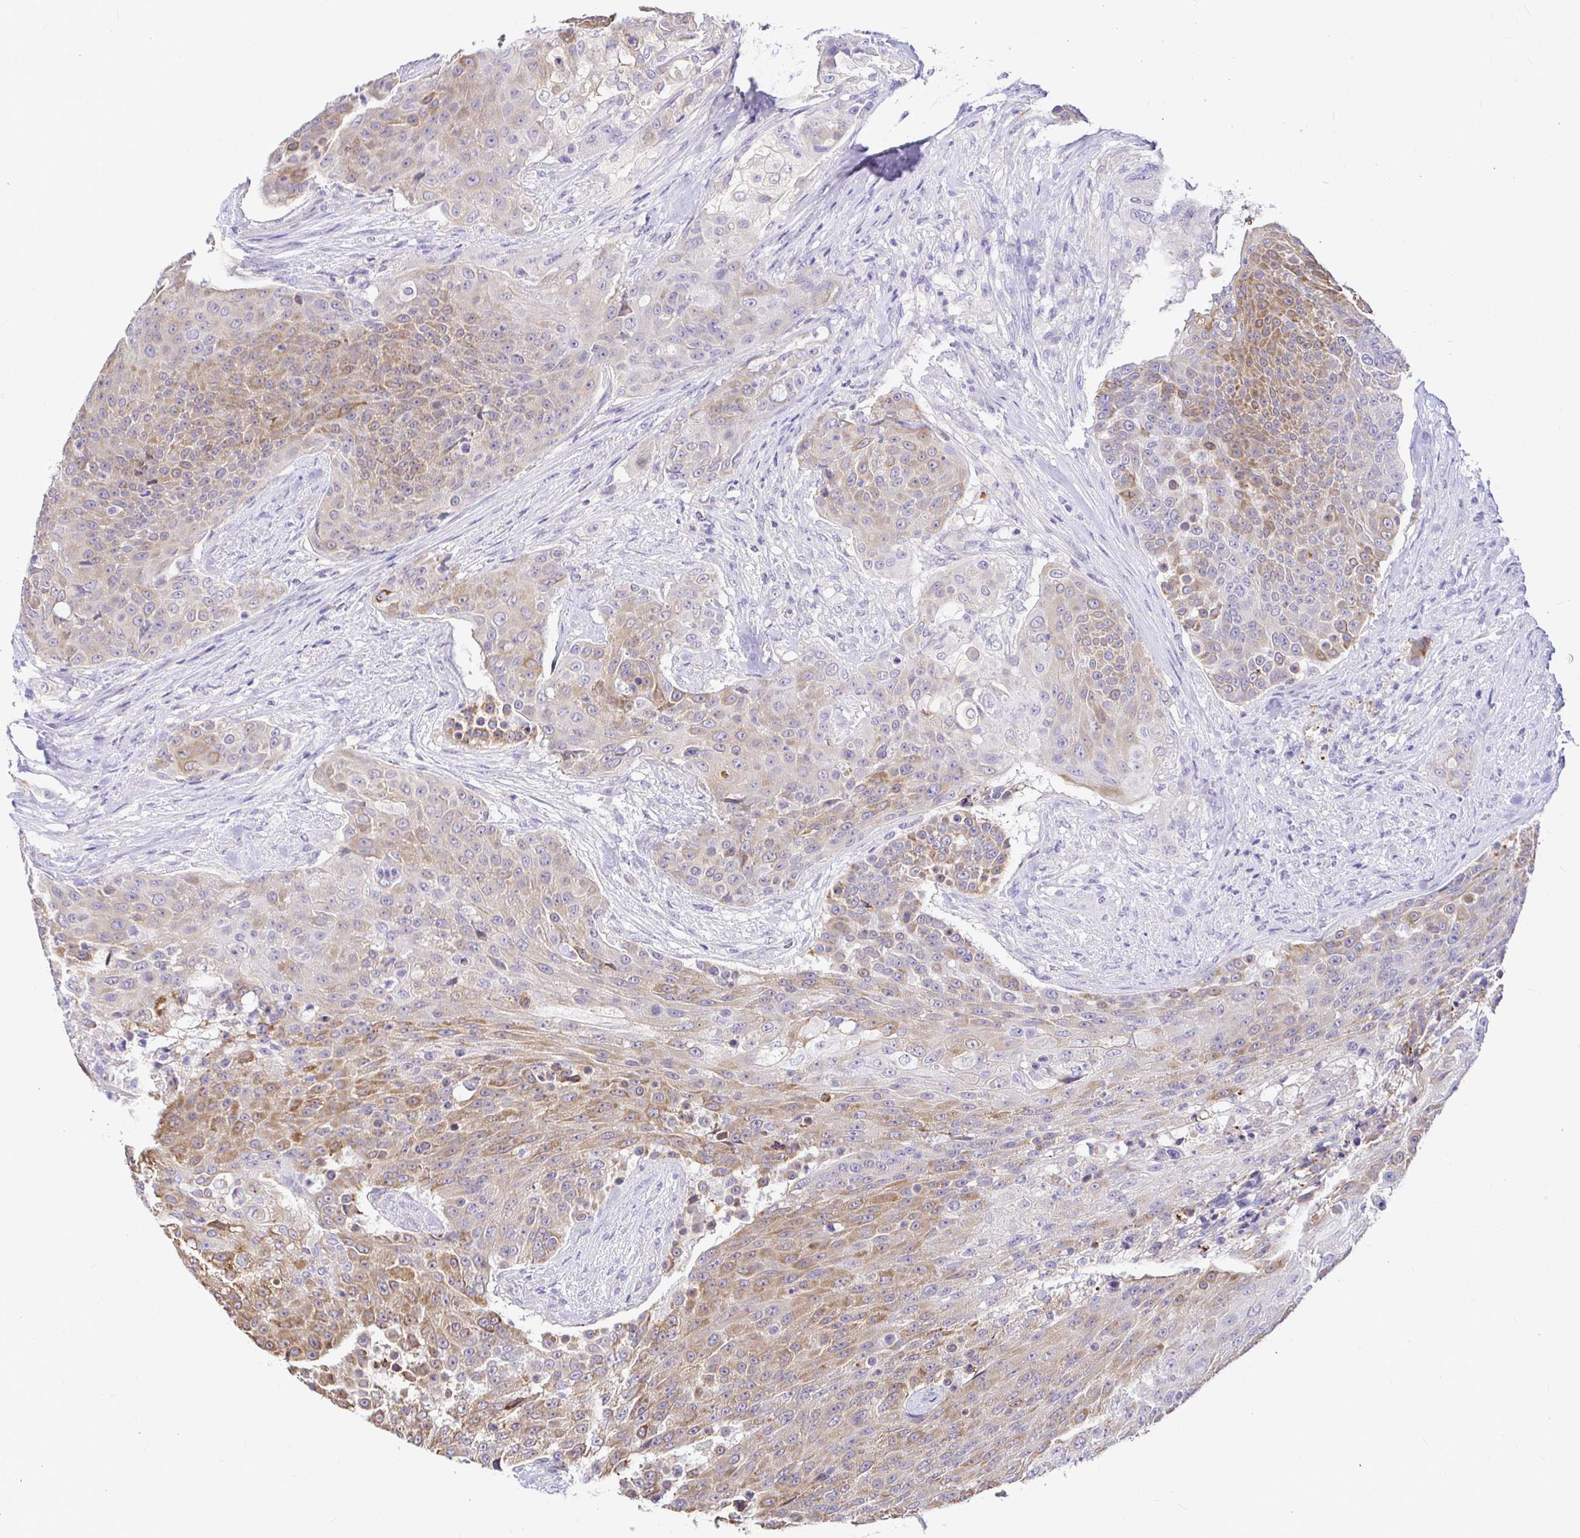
{"staining": {"intensity": "moderate", "quantity": ">75%", "location": "cytoplasmic/membranous"}, "tissue": "urothelial cancer", "cell_type": "Tumor cells", "image_type": "cancer", "snomed": [{"axis": "morphology", "description": "Urothelial carcinoma, High grade"}, {"axis": "topography", "description": "Urinary bladder"}], "caption": "Urothelial cancer stained for a protein (brown) displays moderate cytoplasmic/membranous positive staining in approximately >75% of tumor cells.", "gene": "CDO1", "patient": {"sex": "female", "age": 63}}